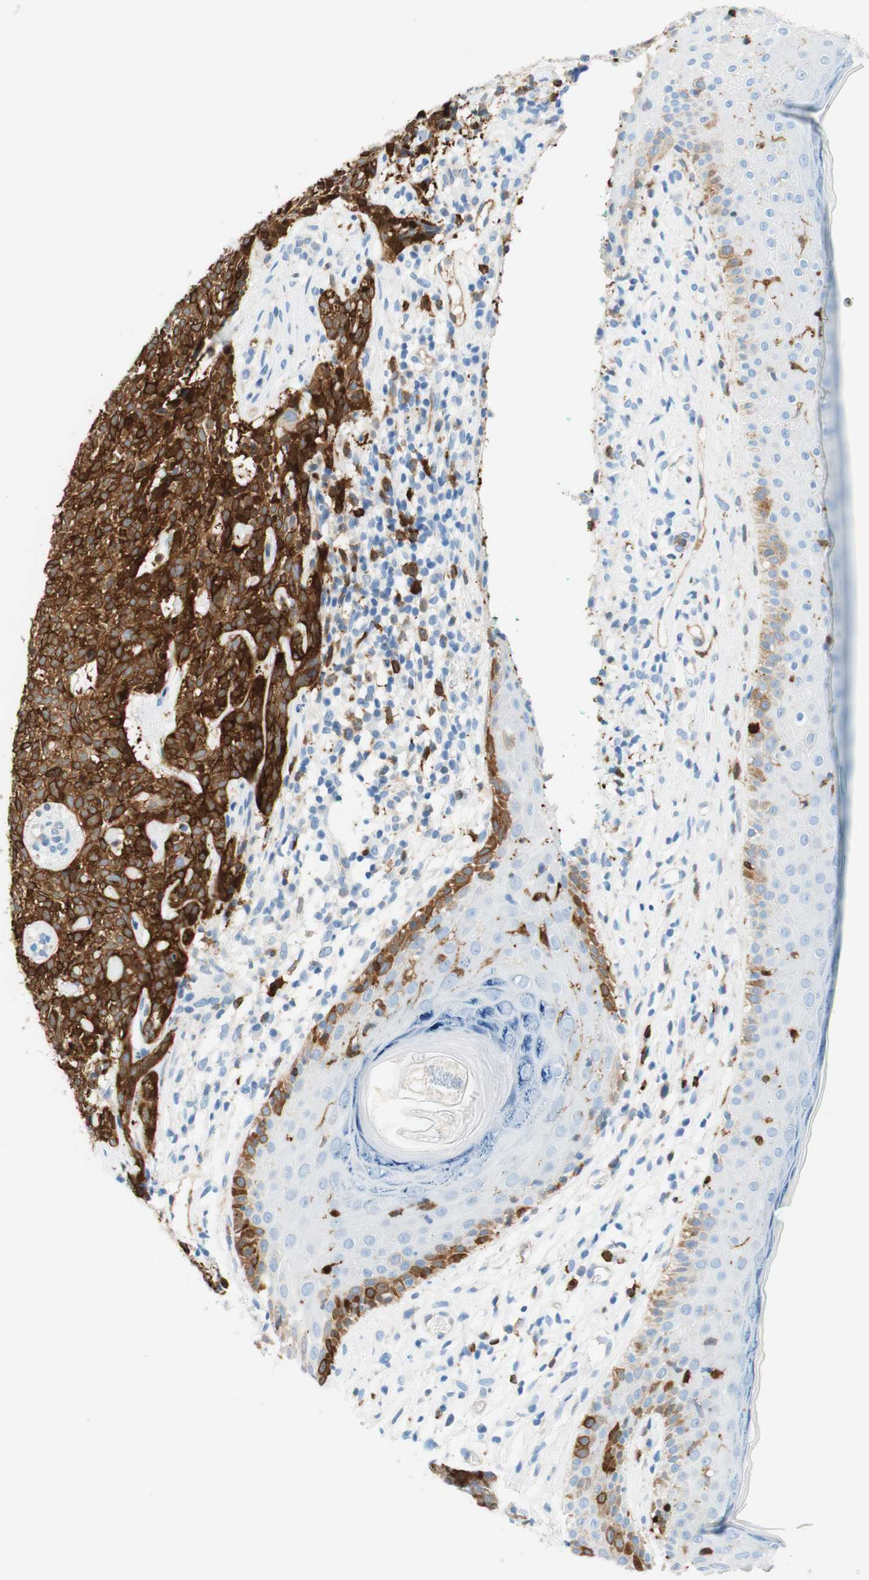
{"staining": {"intensity": "strong", "quantity": "25%-75%", "location": "cytoplasmic/membranous"}, "tissue": "skin cancer", "cell_type": "Tumor cells", "image_type": "cancer", "snomed": [{"axis": "morphology", "description": "Basal cell carcinoma"}, {"axis": "topography", "description": "Skin"}], "caption": "The micrograph demonstrates immunohistochemical staining of basal cell carcinoma (skin). There is strong cytoplasmic/membranous positivity is identified in about 25%-75% of tumor cells.", "gene": "STMN1", "patient": {"sex": "female", "age": 84}}